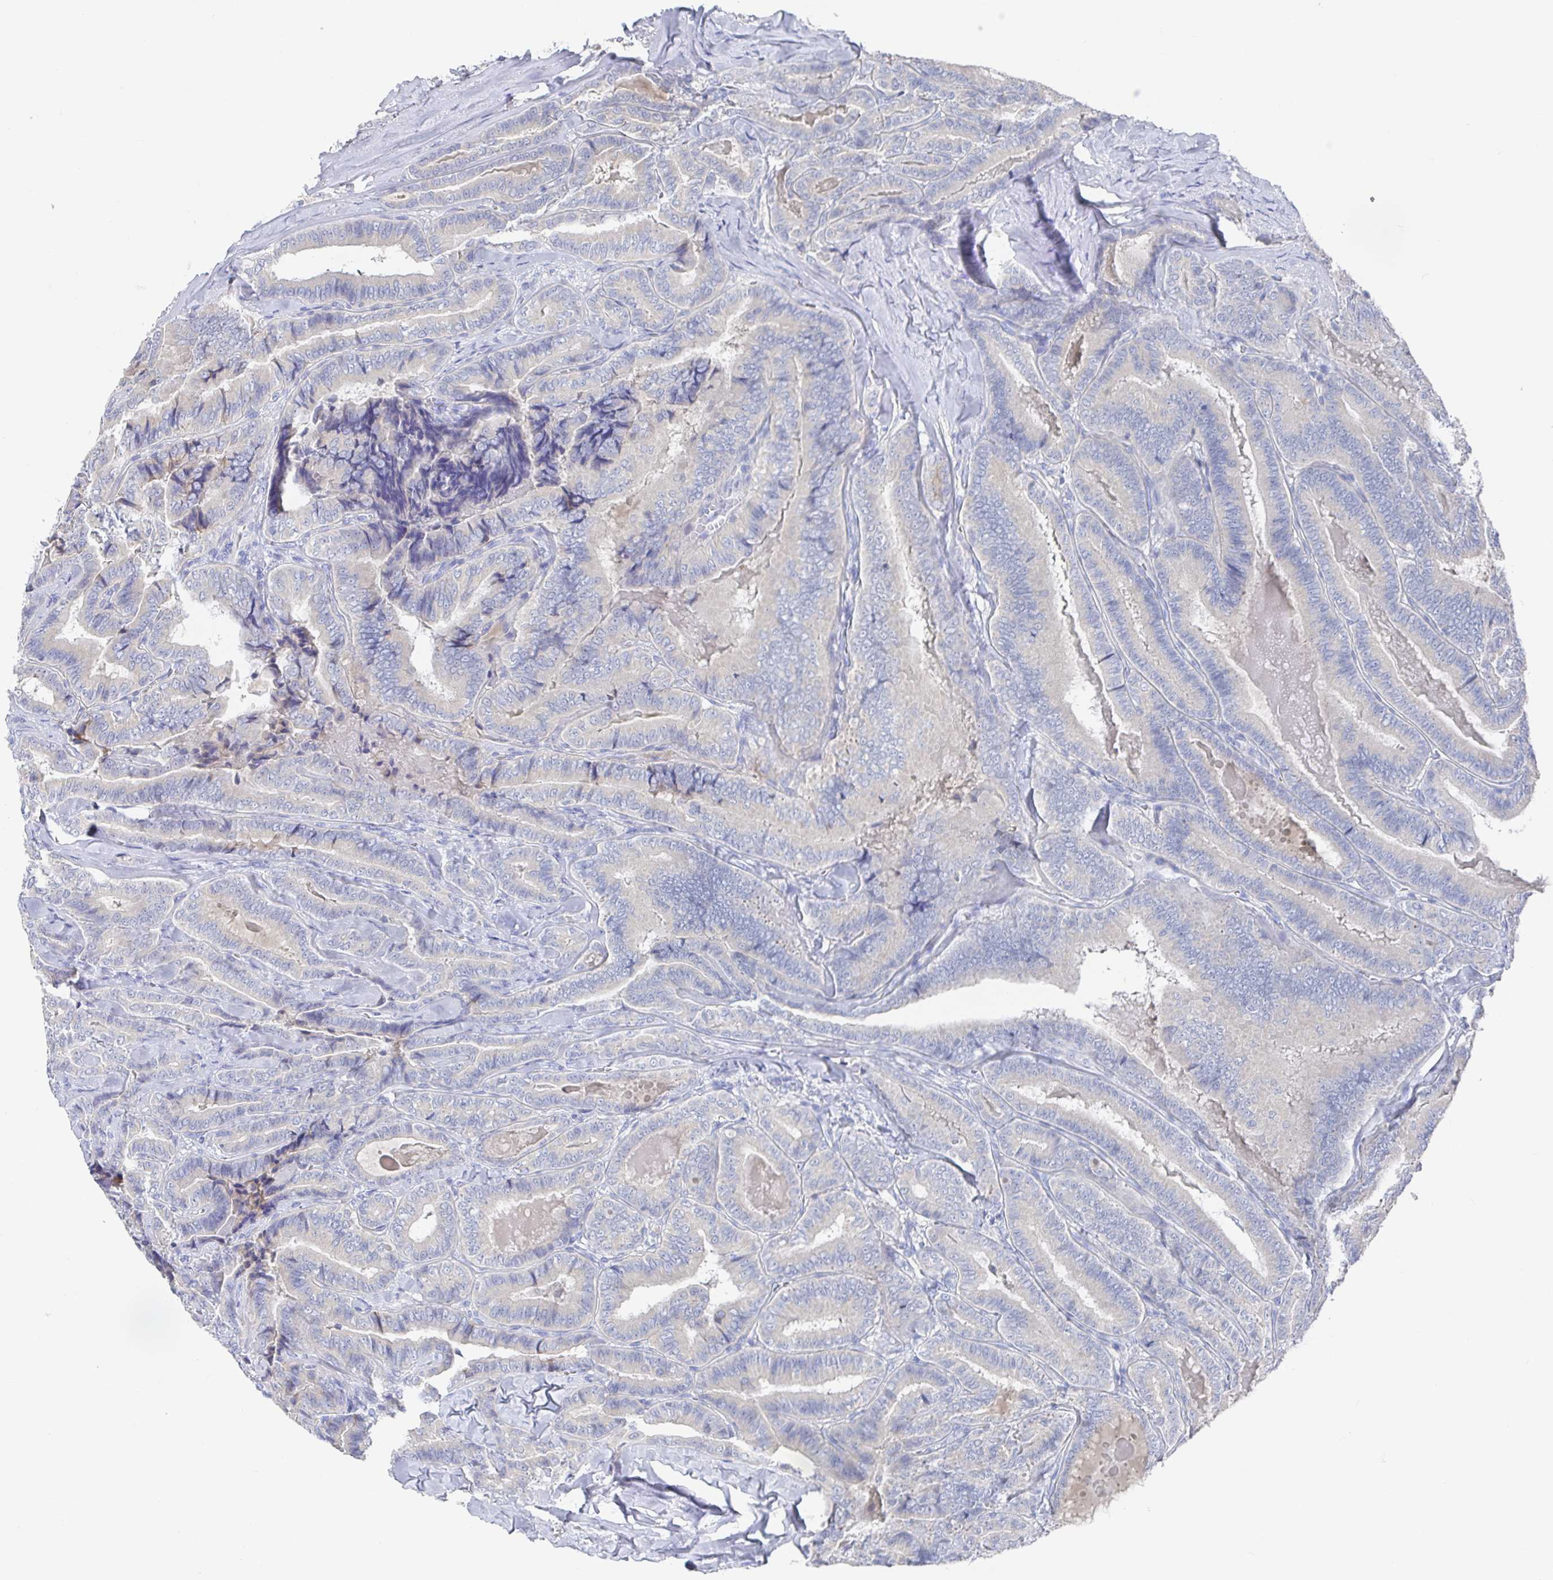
{"staining": {"intensity": "negative", "quantity": "none", "location": "none"}, "tissue": "thyroid cancer", "cell_type": "Tumor cells", "image_type": "cancer", "snomed": [{"axis": "morphology", "description": "Papillary adenocarcinoma, NOS"}, {"axis": "topography", "description": "Thyroid gland"}], "caption": "A high-resolution micrograph shows immunohistochemistry staining of thyroid papillary adenocarcinoma, which reveals no significant staining in tumor cells.", "gene": "GPR148", "patient": {"sex": "male", "age": 61}}